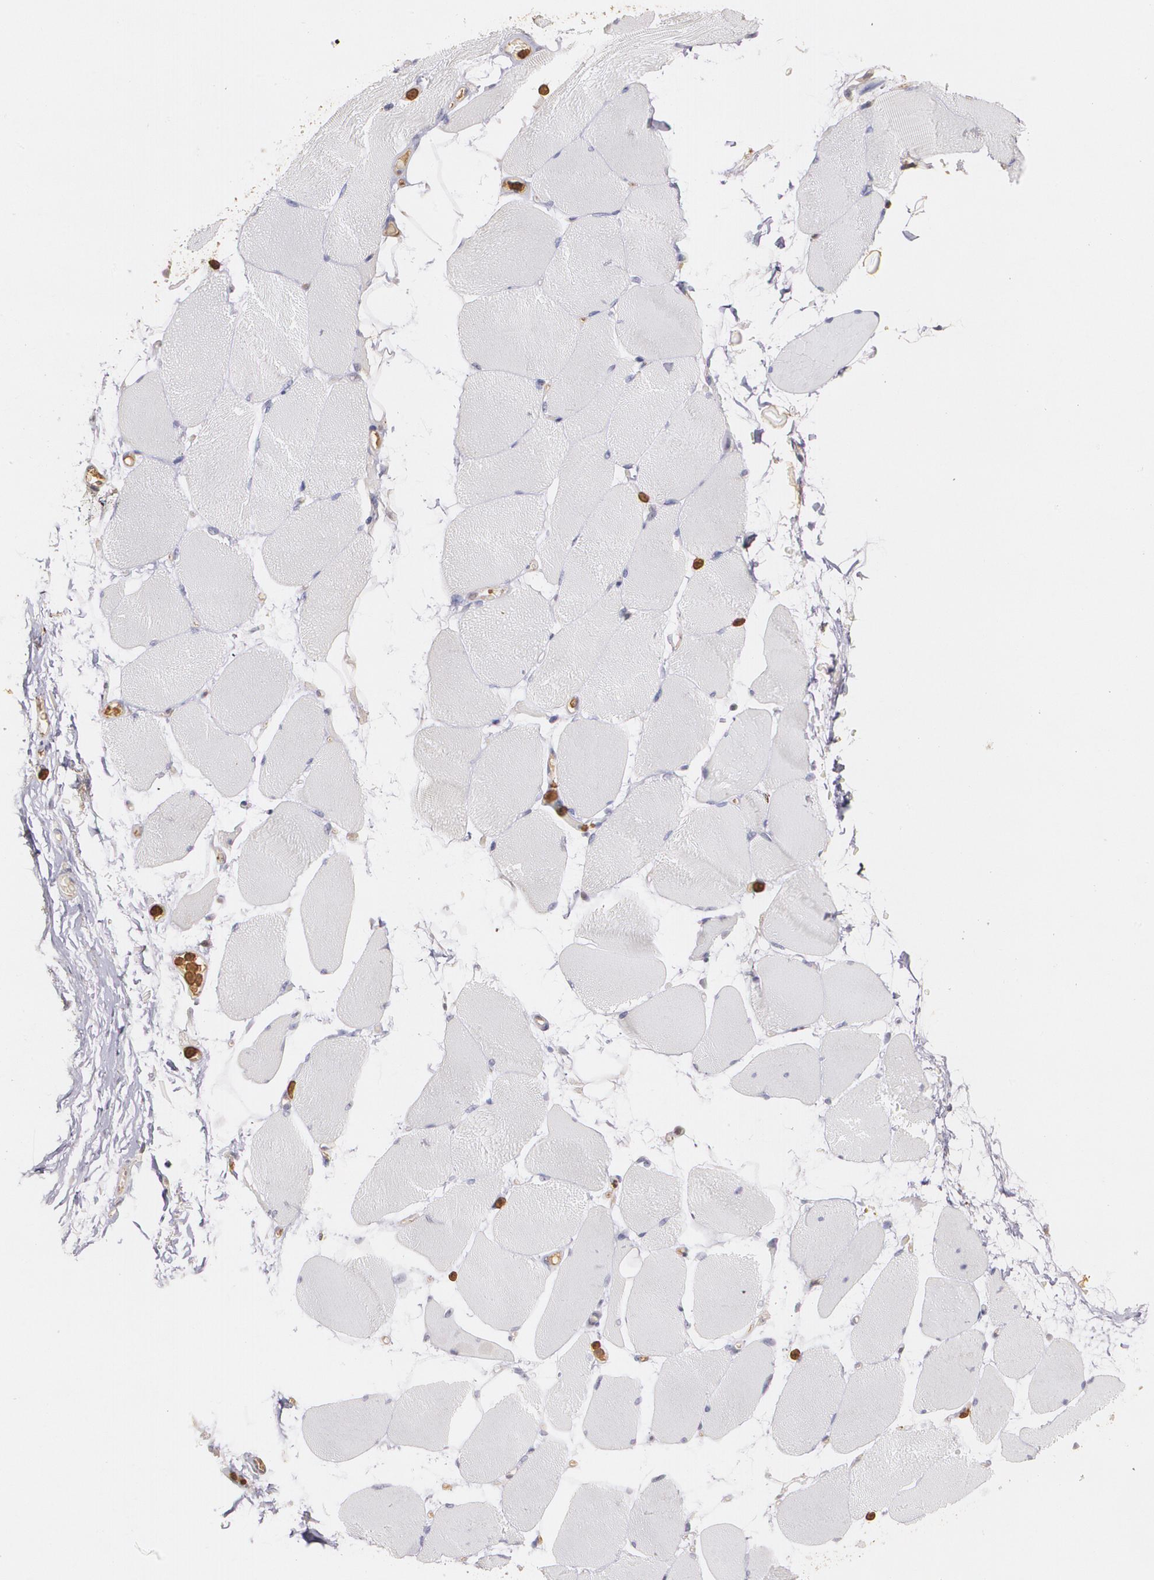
{"staining": {"intensity": "negative", "quantity": "none", "location": "none"}, "tissue": "skeletal muscle", "cell_type": "Myocytes", "image_type": "normal", "snomed": [{"axis": "morphology", "description": "Normal tissue, NOS"}, {"axis": "topography", "description": "Skeletal muscle"}, {"axis": "topography", "description": "Parathyroid gland"}], "caption": "Immunohistochemistry (IHC) histopathology image of benign skeletal muscle stained for a protein (brown), which exhibits no expression in myocytes. (DAB (3,3'-diaminobenzidine) immunohistochemistry (IHC), high magnification).", "gene": "PTS", "patient": {"sex": "female", "age": 37}}